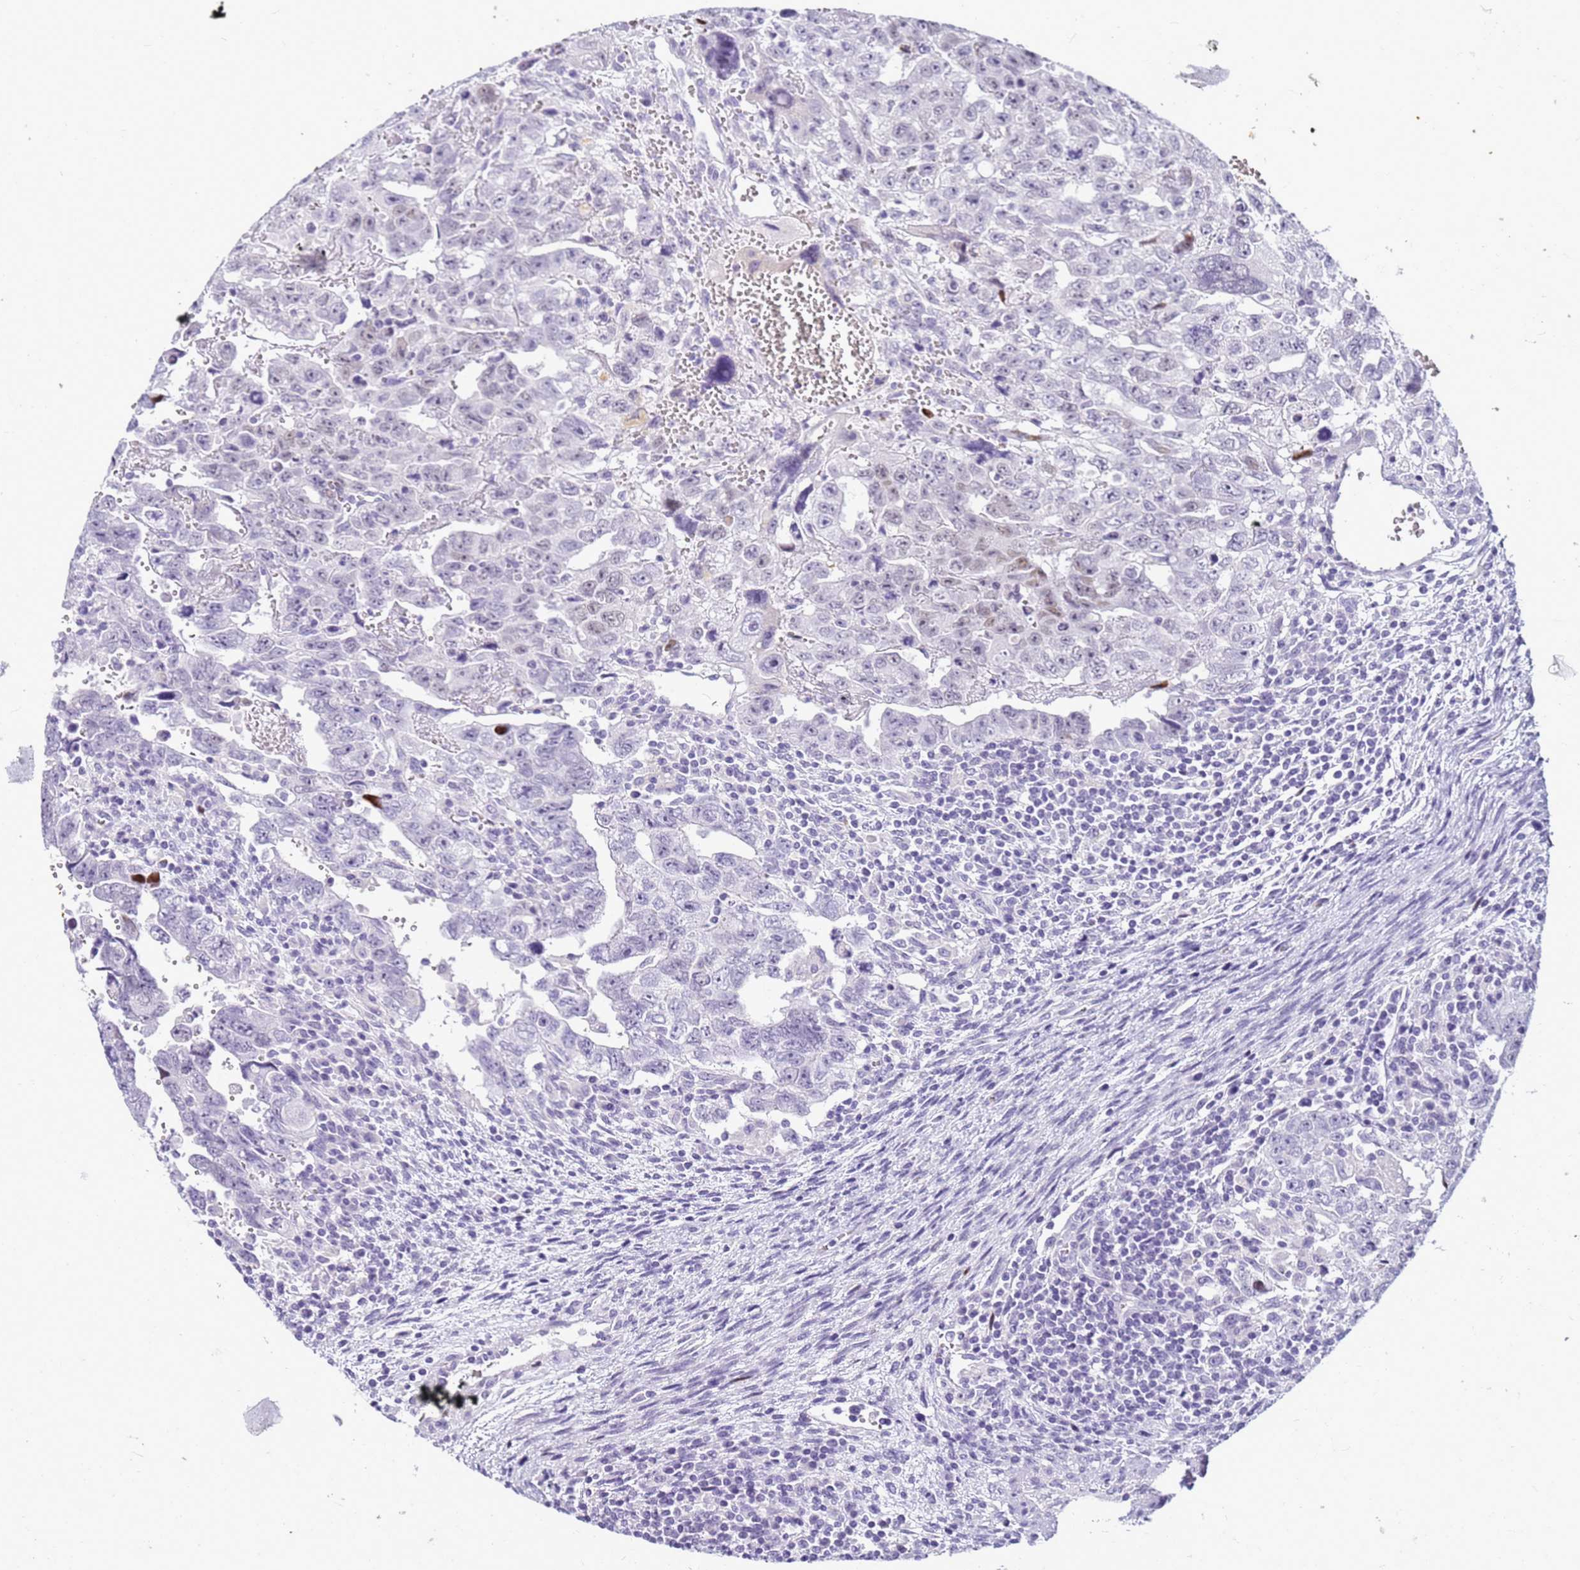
{"staining": {"intensity": "negative", "quantity": "none", "location": "none"}, "tissue": "testis cancer", "cell_type": "Tumor cells", "image_type": "cancer", "snomed": [{"axis": "morphology", "description": "Carcinoma, Embryonal, NOS"}, {"axis": "topography", "description": "Testis"}], "caption": "An image of human testis cancer (embryonal carcinoma) is negative for staining in tumor cells. Nuclei are stained in blue.", "gene": "CFAP100", "patient": {"sex": "male", "age": 28}}